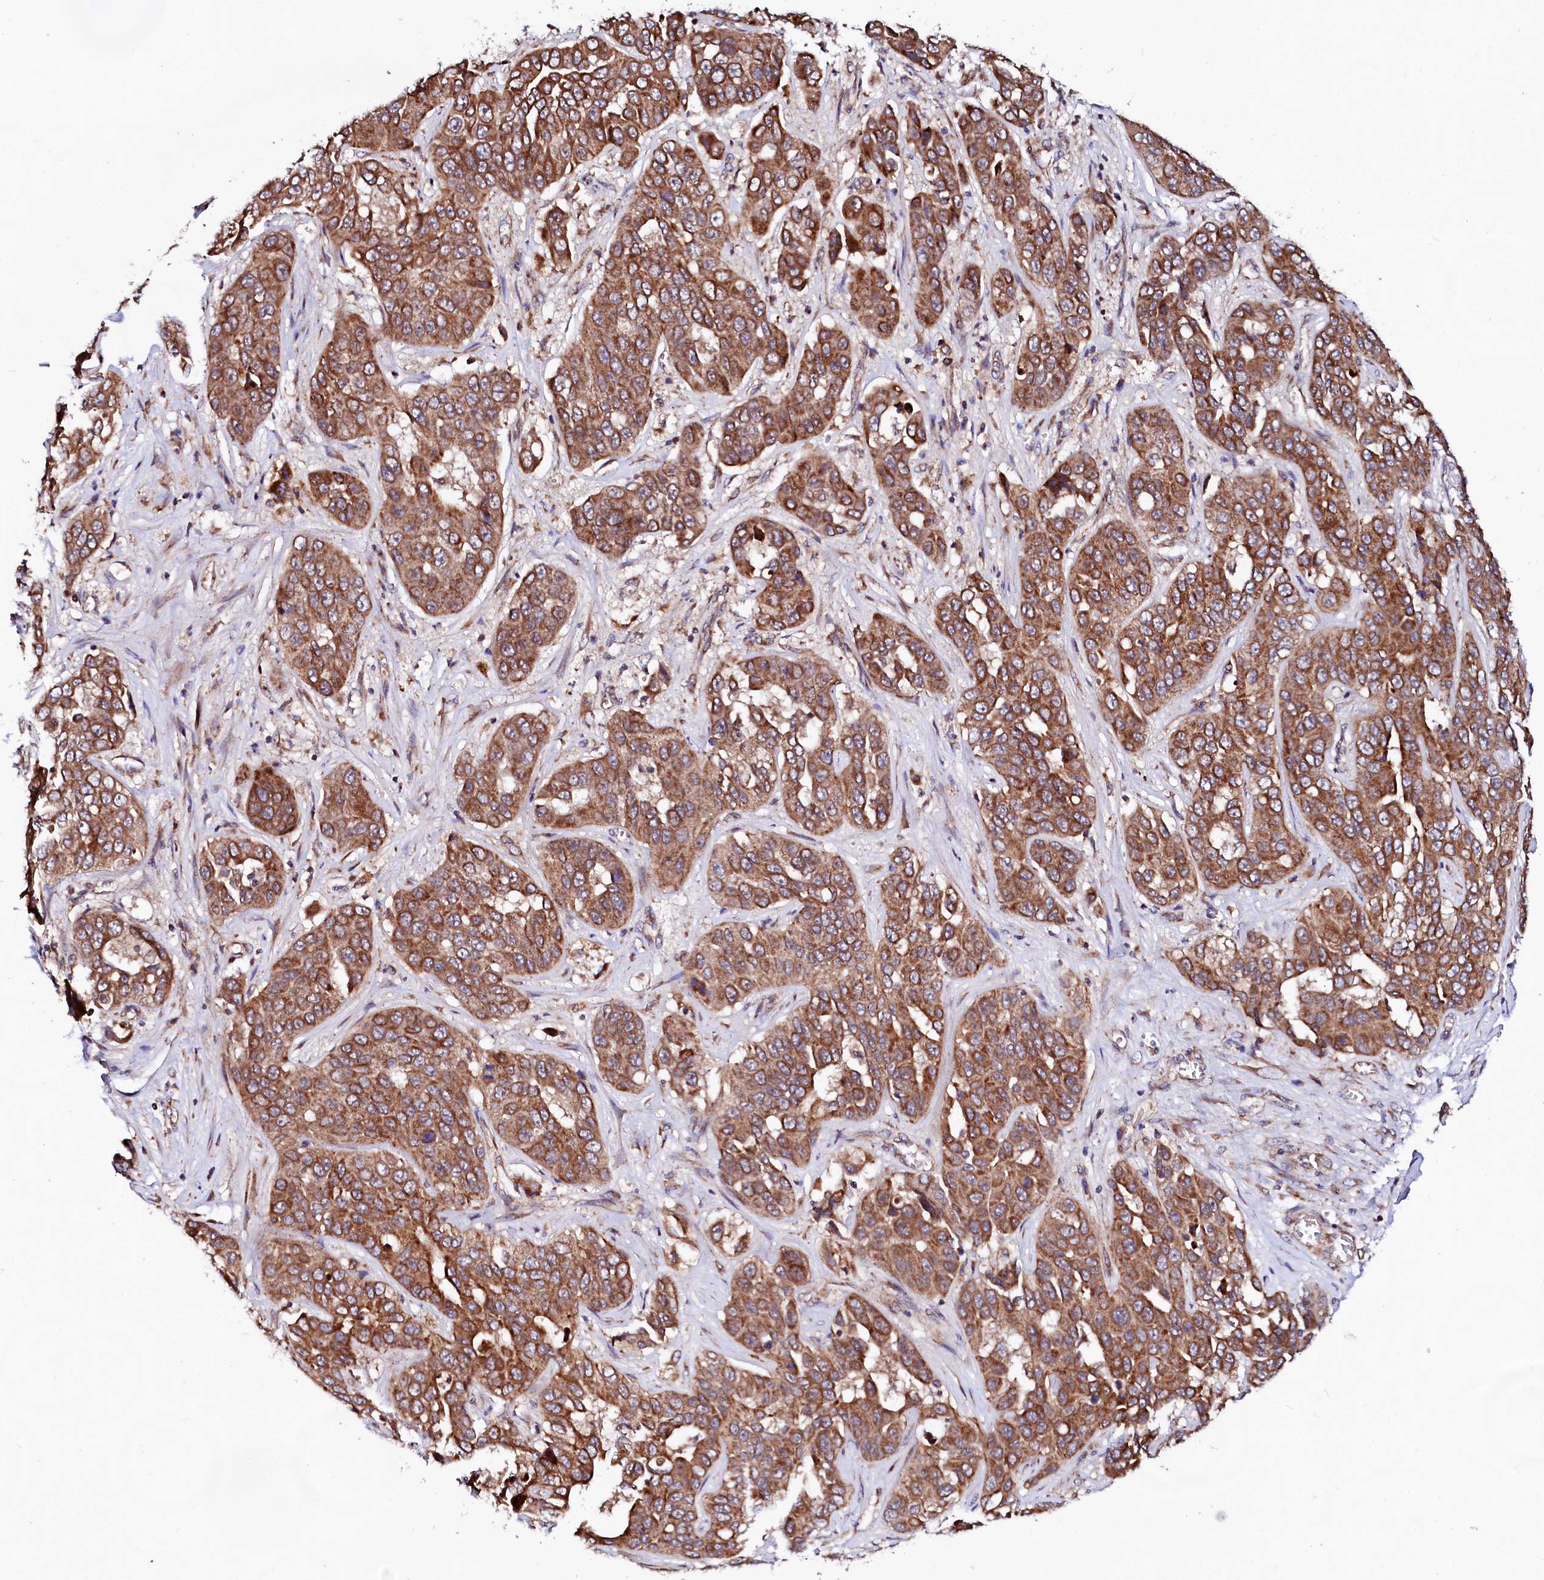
{"staining": {"intensity": "strong", "quantity": ">75%", "location": "cytoplasmic/membranous"}, "tissue": "liver cancer", "cell_type": "Tumor cells", "image_type": "cancer", "snomed": [{"axis": "morphology", "description": "Cholangiocarcinoma"}, {"axis": "topography", "description": "Liver"}], "caption": "High-power microscopy captured an immunohistochemistry histopathology image of cholangiocarcinoma (liver), revealing strong cytoplasmic/membranous staining in approximately >75% of tumor cells.", "gene": "UBE3C", "patient": {"sex": "female", "age": 52}}